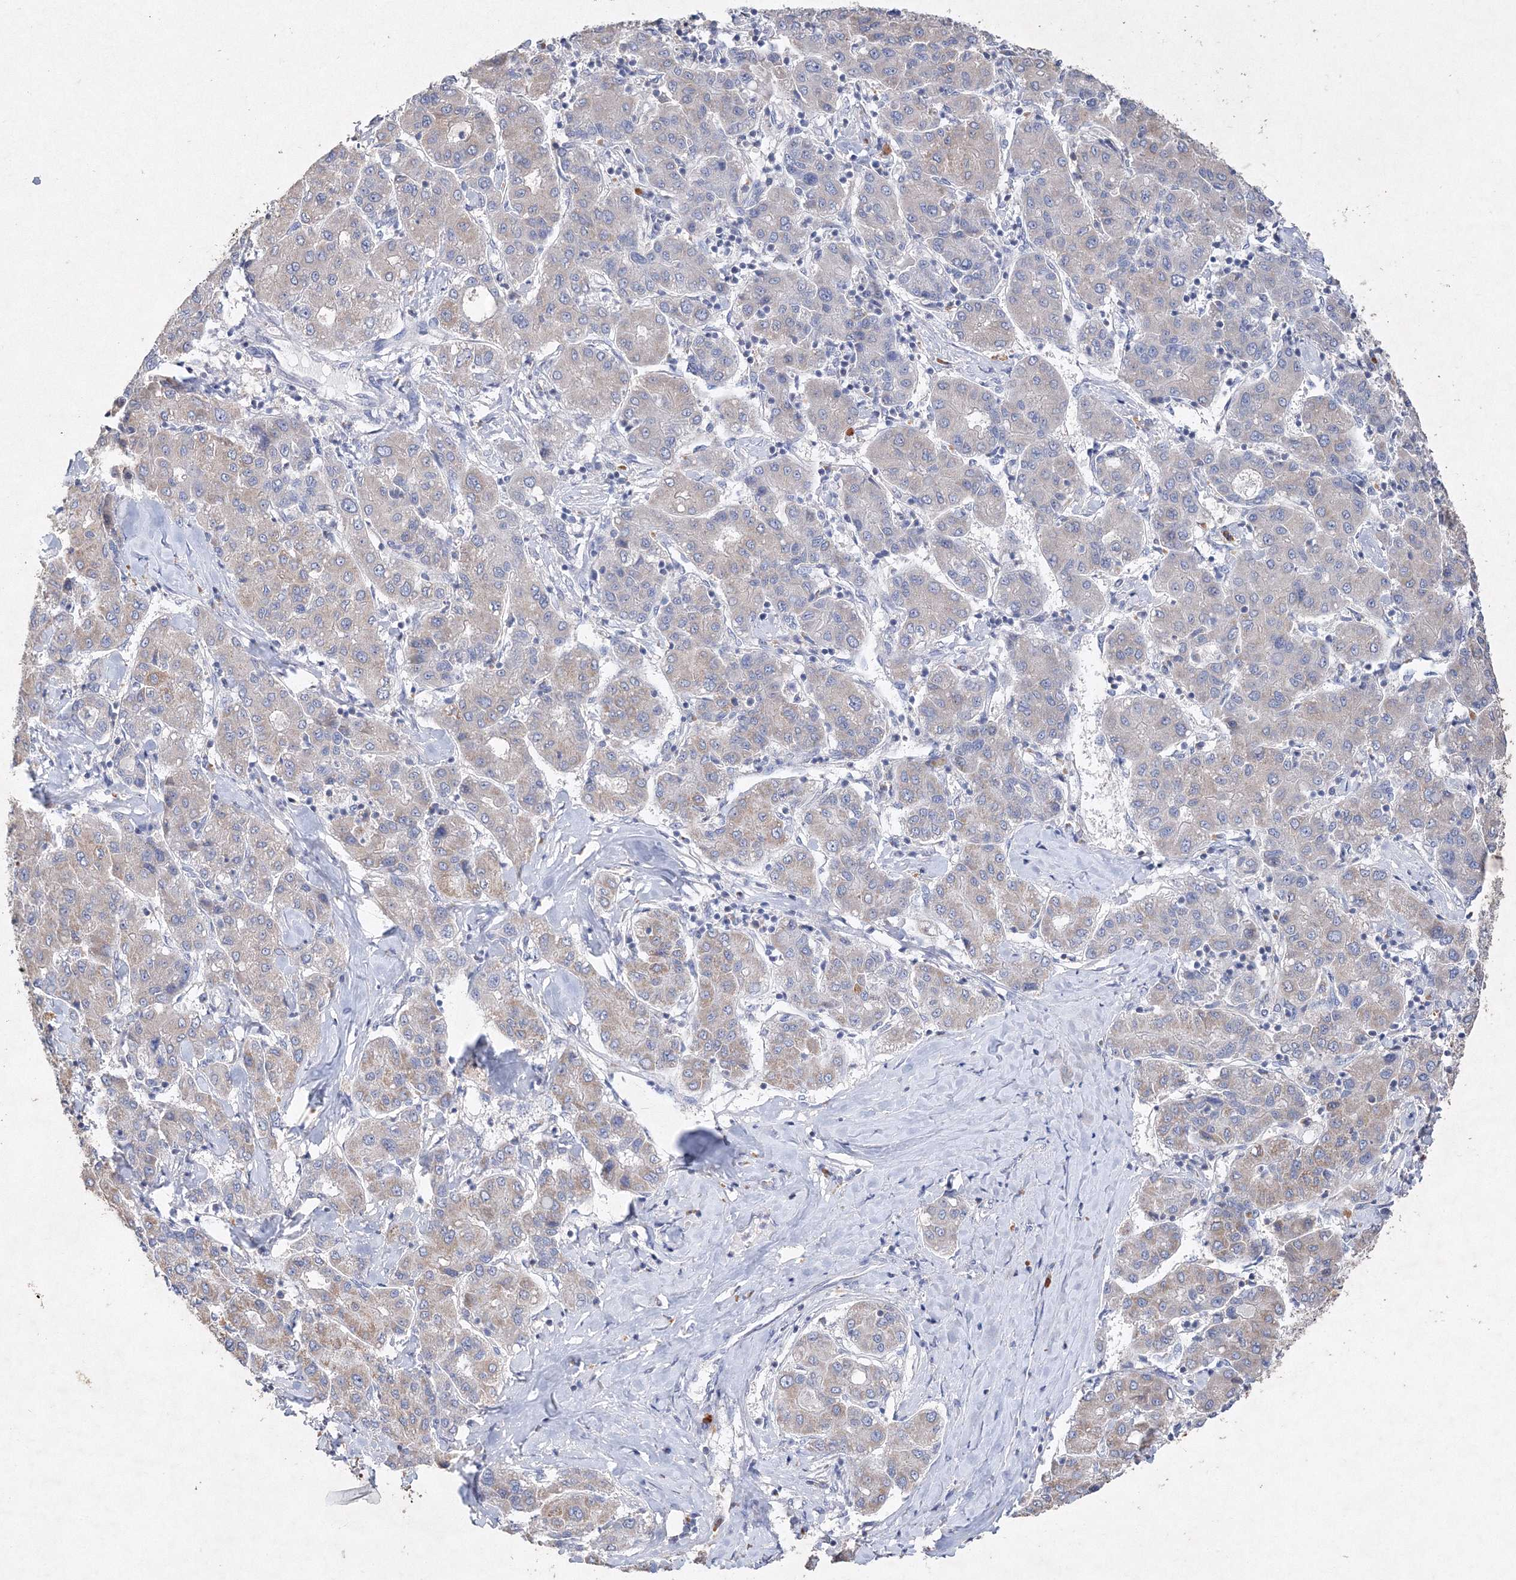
{"staining": {"intensity": "moderate", "quantity": "<25%", "location": "cytoplasmic/membranous"}, "tissue": "liver cancer", "cell_type": "Tumor cells", "image_type": "cancer", "snomed": [{"axis": "morphology", "description": "Carcinoma, Hepatocellular, NOS"}, {"axis": "topography", "description": "Liver"}], "caption": "Hepatocellular carcinoma (liver) stained with a protein marker shows moderate staining in tumor cells.", "gene": "GLS", "patient": {"sex": "male", "age": 65}}